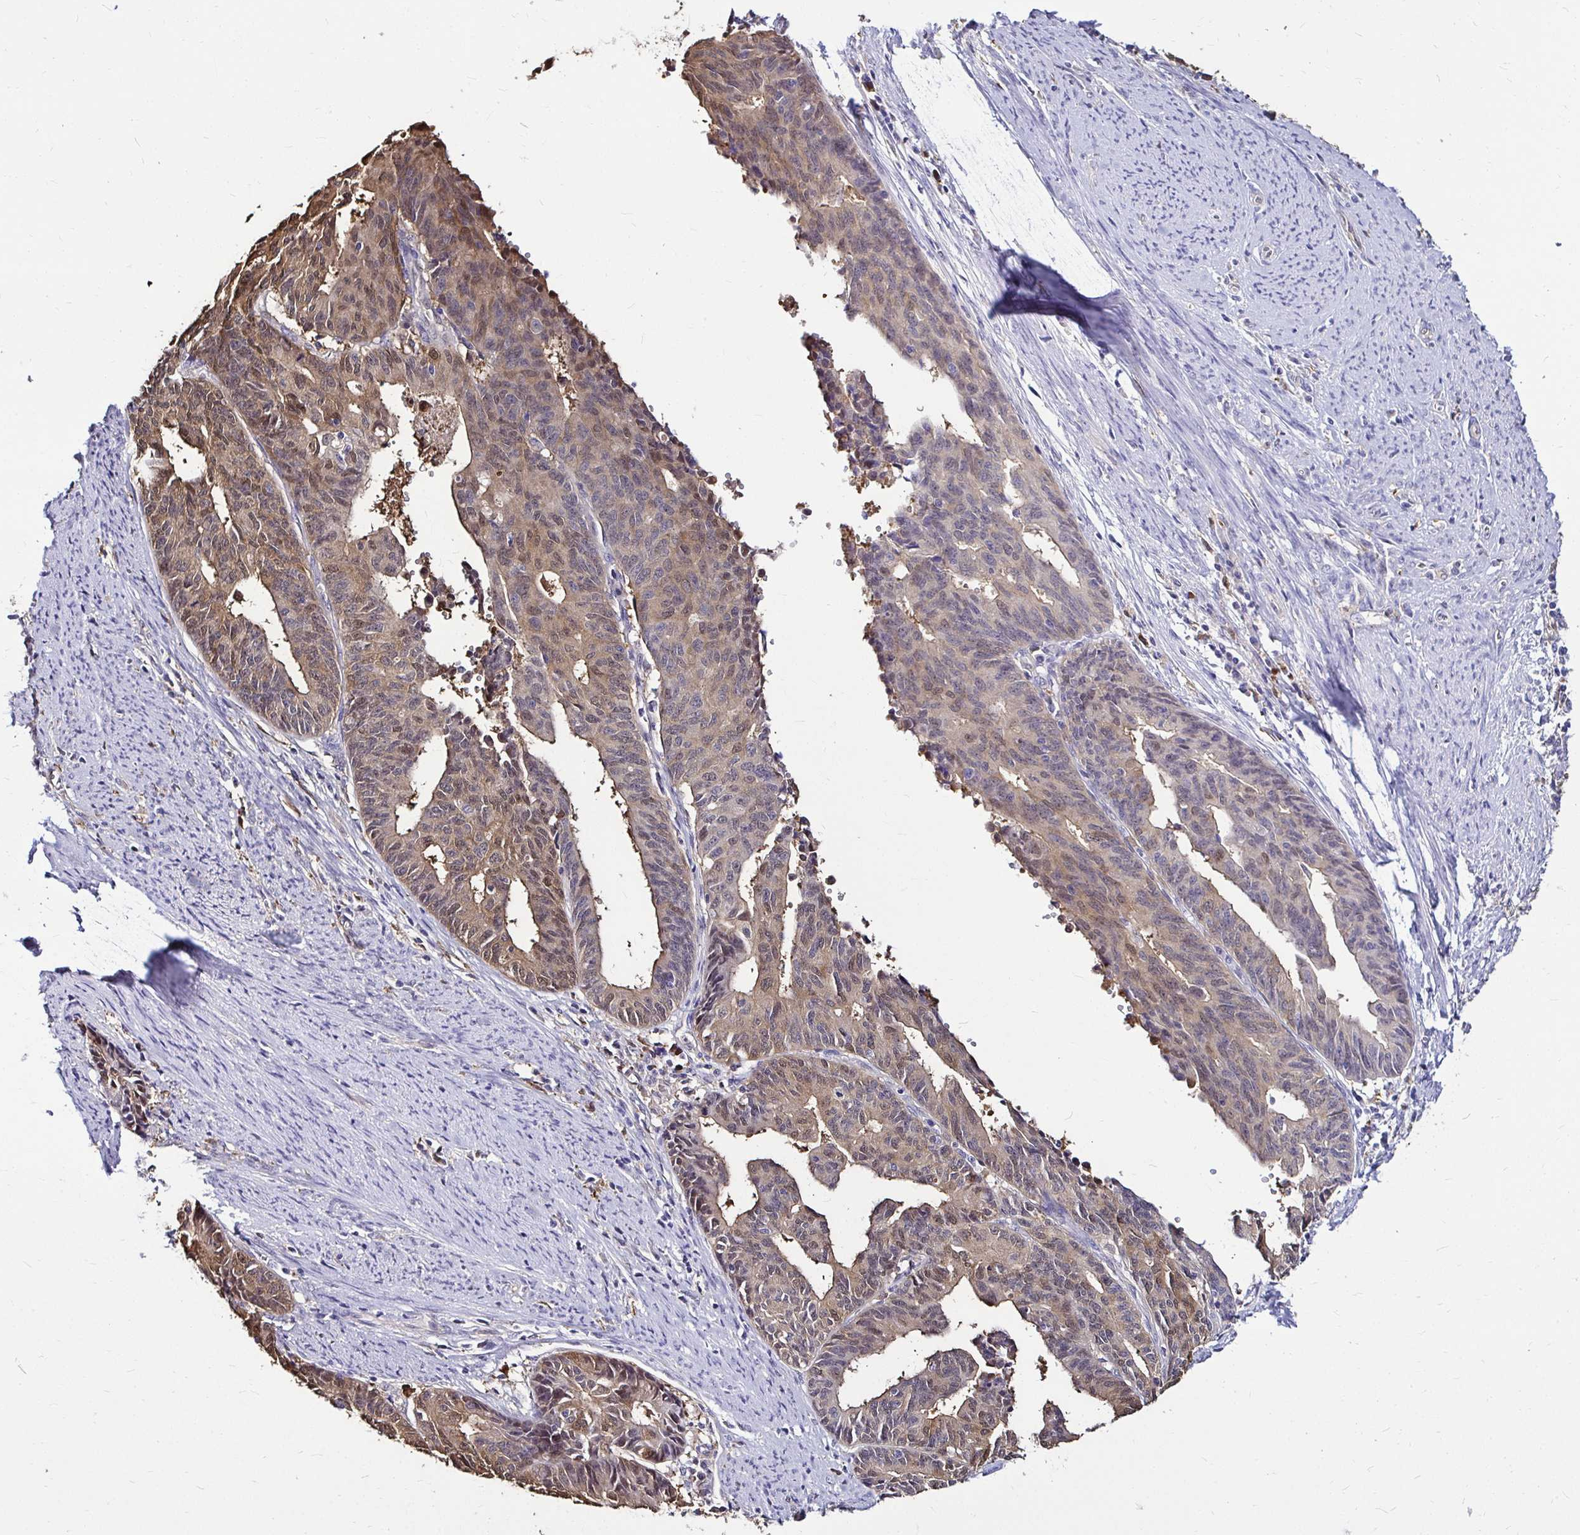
{"staining": {"intensity": "moderate", "quantity": "25%-75%", "location": "cytoplasmic/membranous,nuclear"}, "tissue": "endometrial cancer", "cell_type": "Tumor cells", "image_type": "cancer", "snomed": [{"axis": "morphology", "description": "Adenocarcinoma, NOS"}, {"axis": "topography", "description": "Endometrium"}], "caption": "Protein analysis of adenocarcinoma (endometrial) tissue displays moderate cytoplasmic/membranous and nuclear positivity in approximately 25%-75% of tumor cells. (brown staining indicates protein expression, while blue staining denotes nuclei).", "gene": "IDH1", "patient": {"sex": "female", "age": 65}}